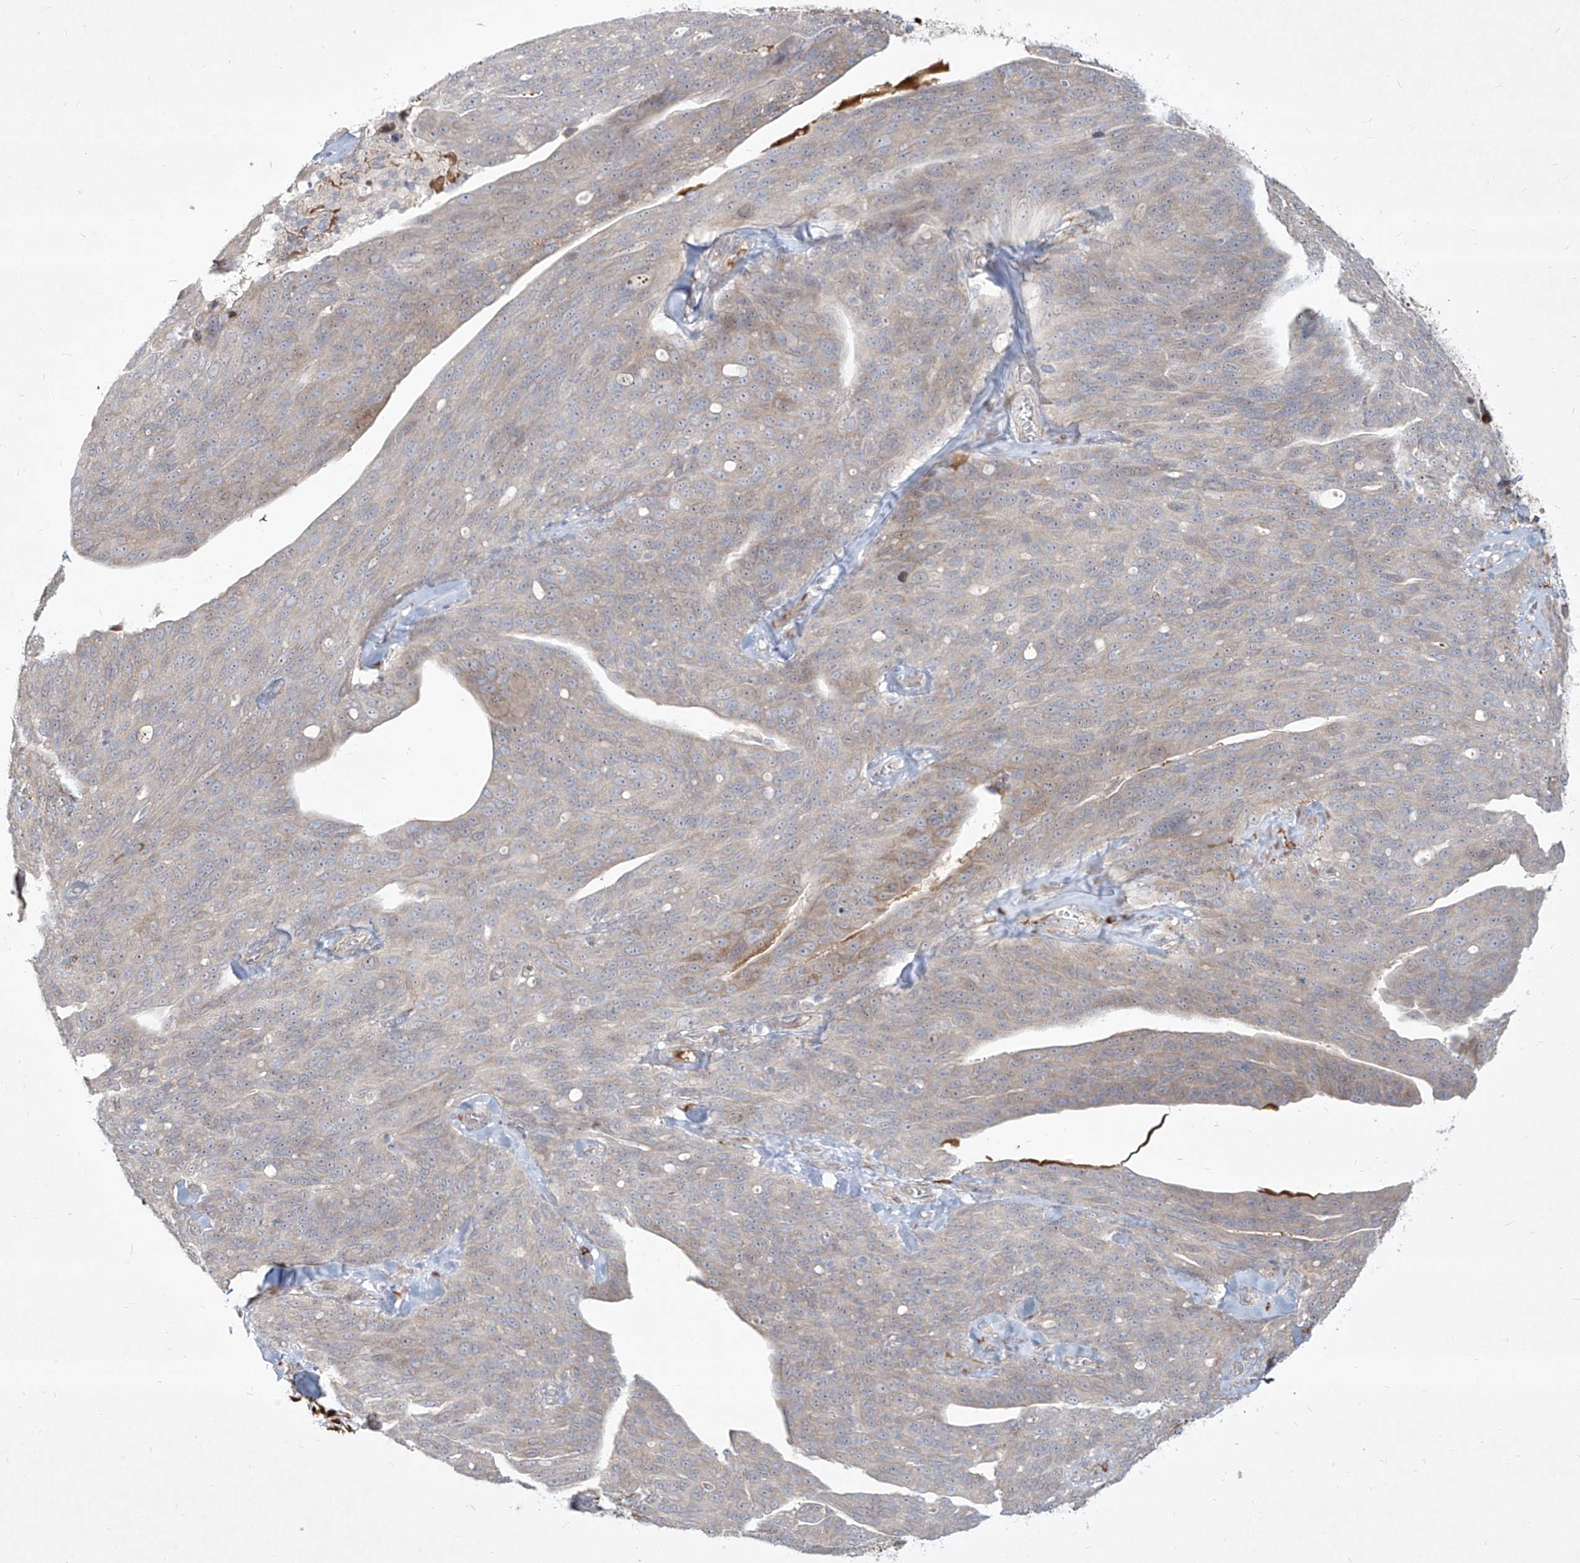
{"staining": {"intensity": "negative", "quantity": "none", "location": "none"}, "tissue": "ovarian cancer", "cell_type": "Tumor cells", "image_type": "cancer", "snomed": [{"axis": "morphology", "description": "Carcinoma, endometroid"}, {"axis": "topography", "description": "Ovary"}], "caption": "Ovarian cancer was stained to show a protein in brown. There is no significant staining in tumor cells.", "gene": "CD209", "patient": {"sex": "female", "age": 60}}